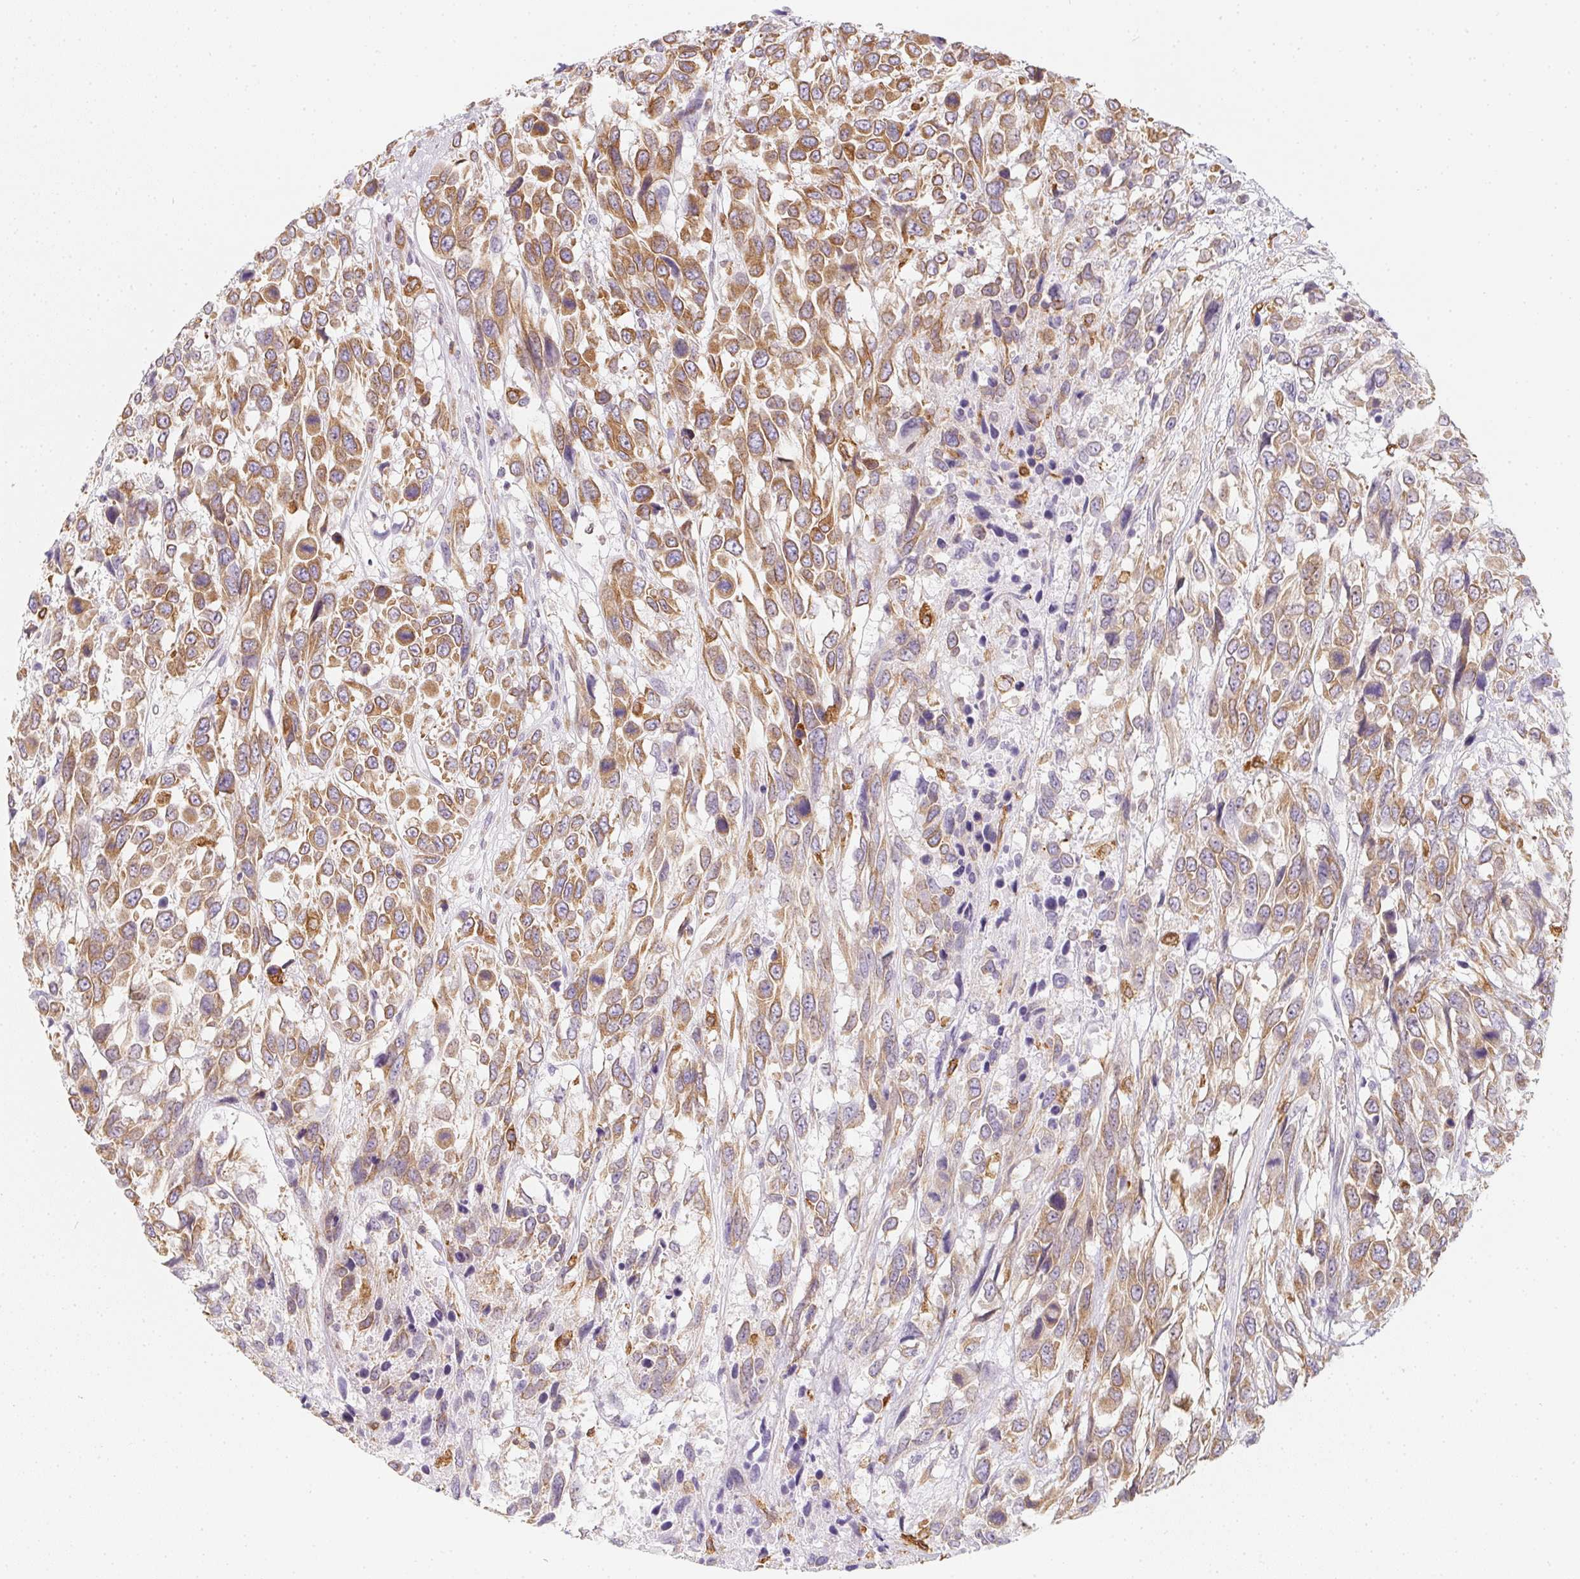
{"staining": {"intensity": "moderate", "quantity": ">75%", "location": "cytoplasmic/membranous"}, "tissue": "urothelial cancer", "cell_type": "Tumor cells", "image_type": "cancer", "snomed": [{"axis": "morphology", "description": "Urothelial carcinoma, High grade"}, {"axis": "topography", "description": "Urinary bladder"}], "caption": "Tumor cells demonstrate medium levels of moderate cytoplasmic/membranous expression in about >75% of cells in human urothelial carcinoma (high-grade). Nuclei are stained in blue.", "gene": "SOAT1", "patient": {"sex": "female", "age": 70}}